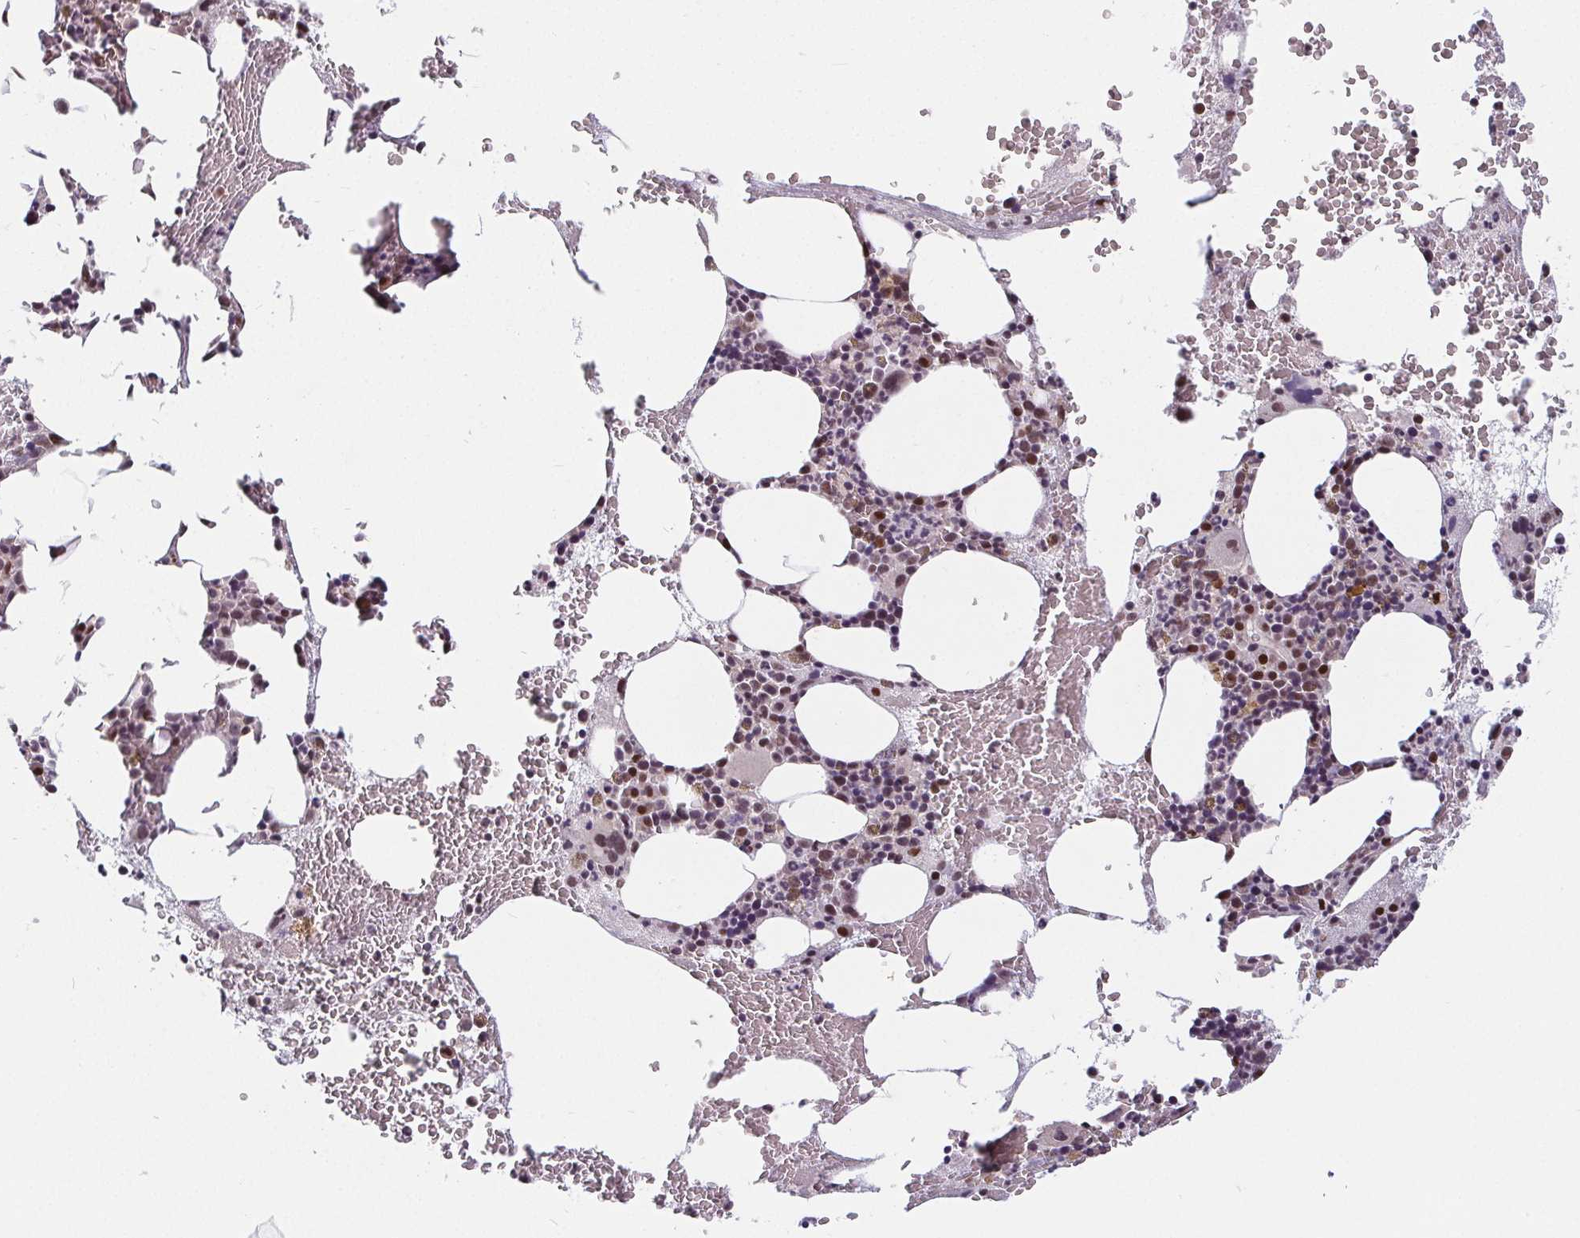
{"staining": {"intensity": "moderate", "quantity": "<25%", "location": "nuclear"}, "tissue": "bone marrow", "cell_type": "Hematopoietic cells", "image_type": "normal", "snomed": [{"axis": "morphology", "description": "Normal tissue, NOS"}, {"axis": "topography", "description": "Bone marrow"}], "caption": "Immunohistochemical staining of normal bone marrow displays low levels of moderate nuclear positivity in about <25% of hematopoietic cells. (DAB IHC with brightfield microscopy, high magnification).", "gene": "POU2F1", "patient": {"sex": "male", "age": 89}}